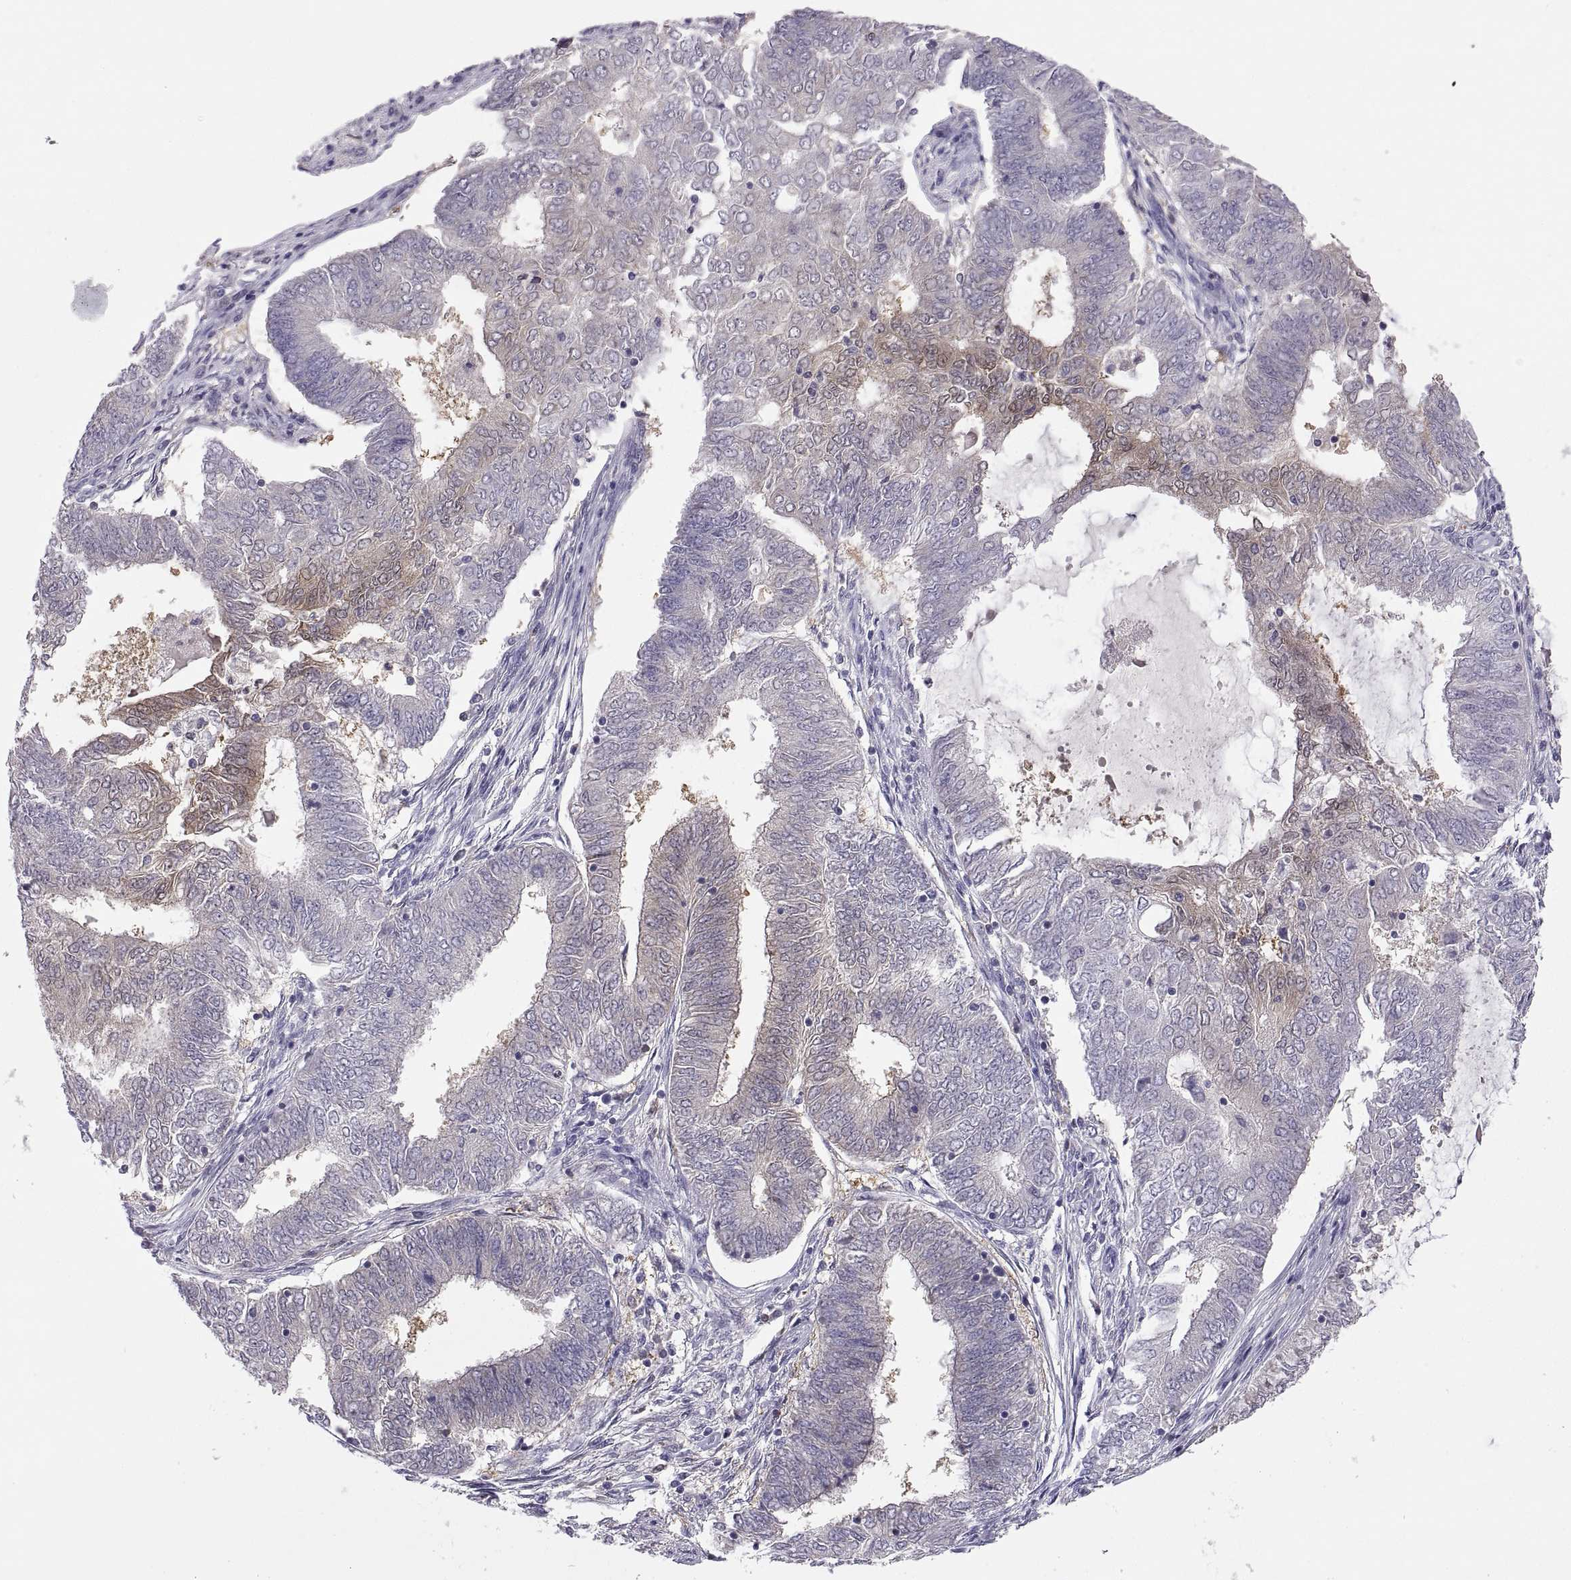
{"staining": {"intensity": "weak", "quantity": "<25%", "location": "cytoplasmic/membranous"}, "tissue": "endometrial cancer", "cell_type": "Tumor cells", "image_type": "cancer", "snomed": [{"axis": "morphology", "description": "Adenocarcinoma, NOS"}, {"axis": "topography", "description": "Endometrium"}], "caption": "This is an immunohistochemistry image of human endometrial cancer (adenocarcinoma). There is no staining in tumor cells.", "gene": "FGF9", "patient": {"sex": "female", "age": 62}}